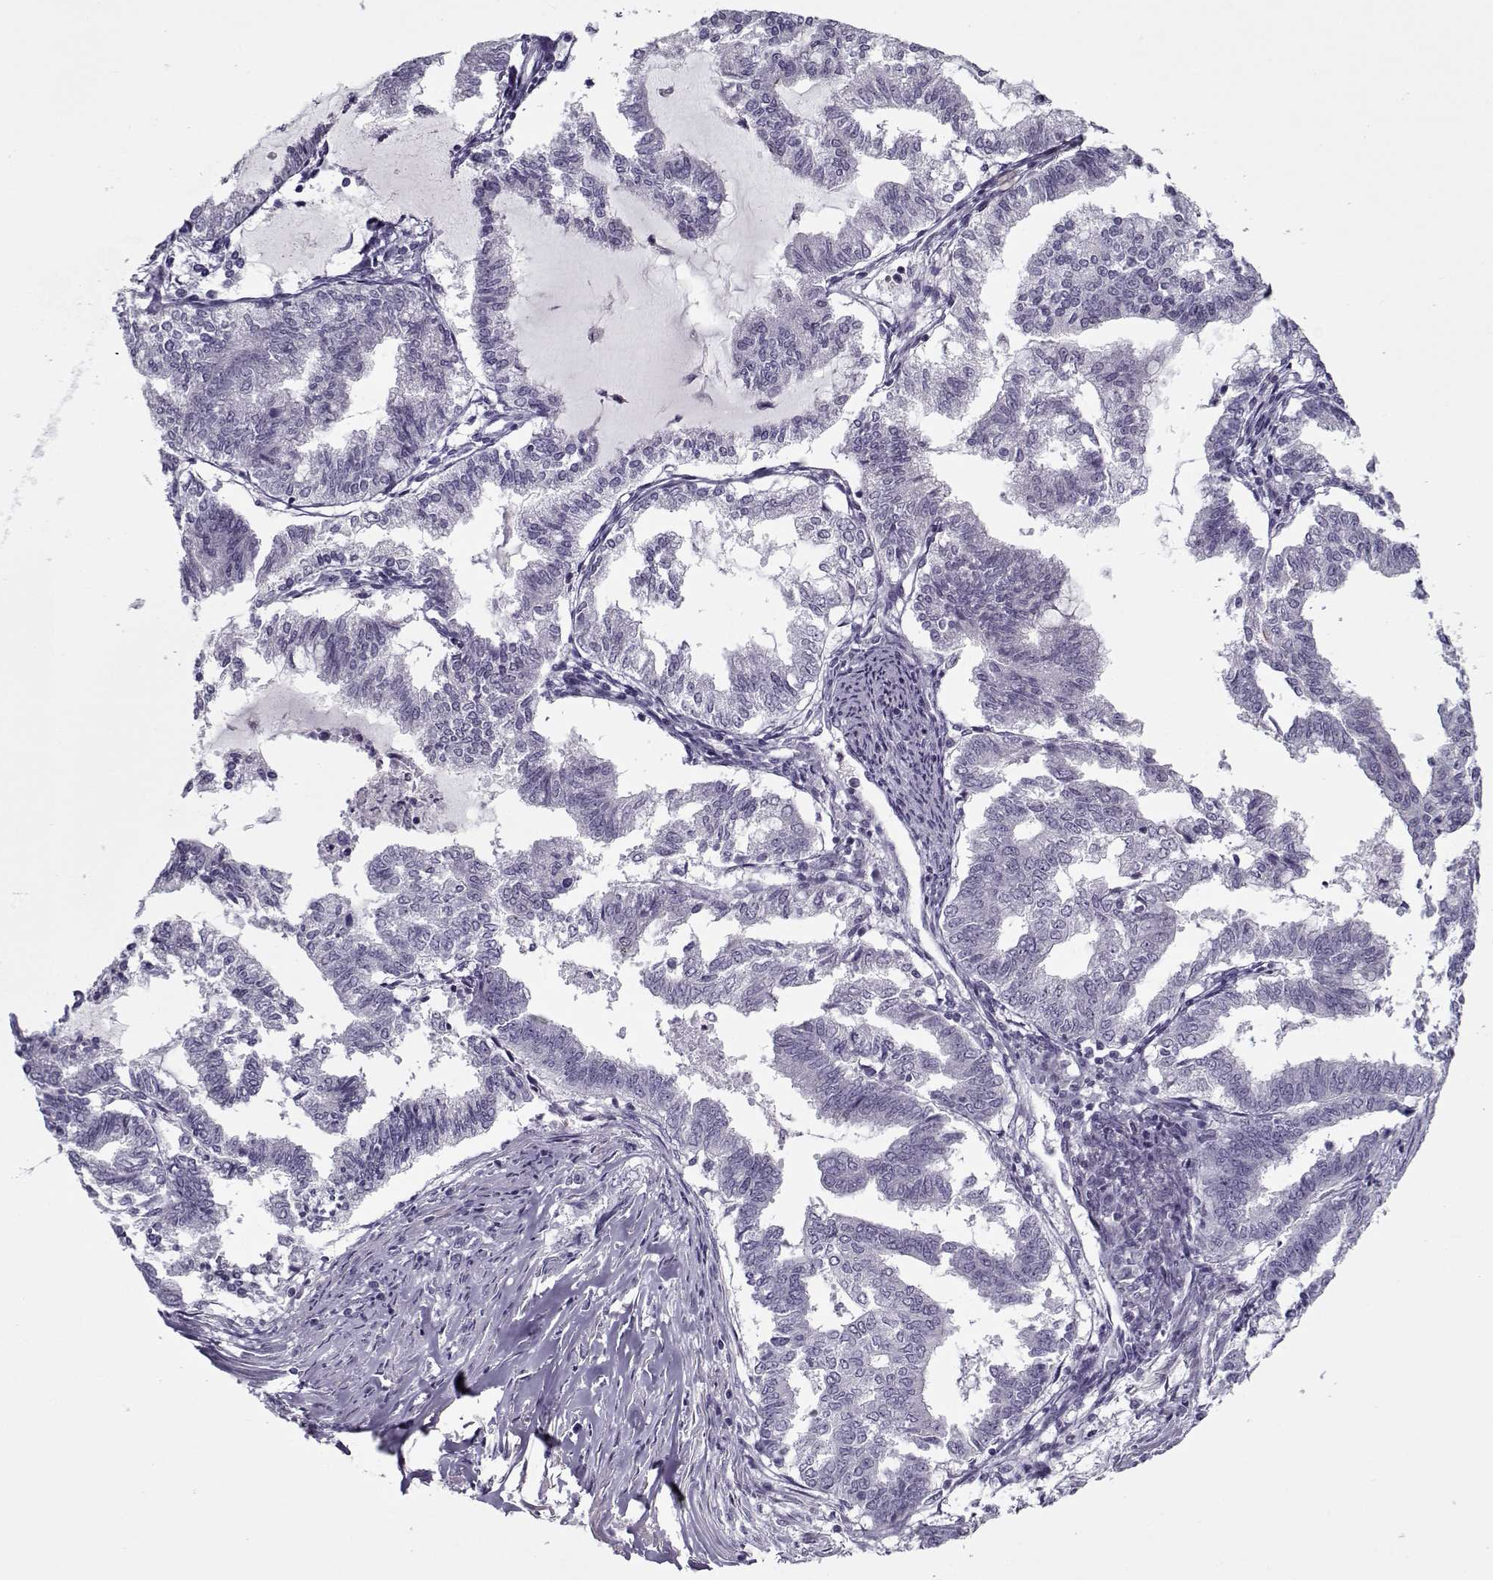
{"staining": {"intensity": "negative", "quantity": "none", "location": "none"}, "tissue": "endometrial cancer", "cell_type": "Tumor cells", "image_type": "cancer", "snomed": [{"axis": "morphology", "description": "Adenocarcinoma, NOS"}, {"axis": "topography", "description": "Endometrium"}], "caption": "High power microscopy image of an IHC photomicrograph of endometrial adenocarcinoma, revealing no significant staining in tumor cells.", "gene": "CIBAR1", "patient": {"sex": "female", "age": 79}}